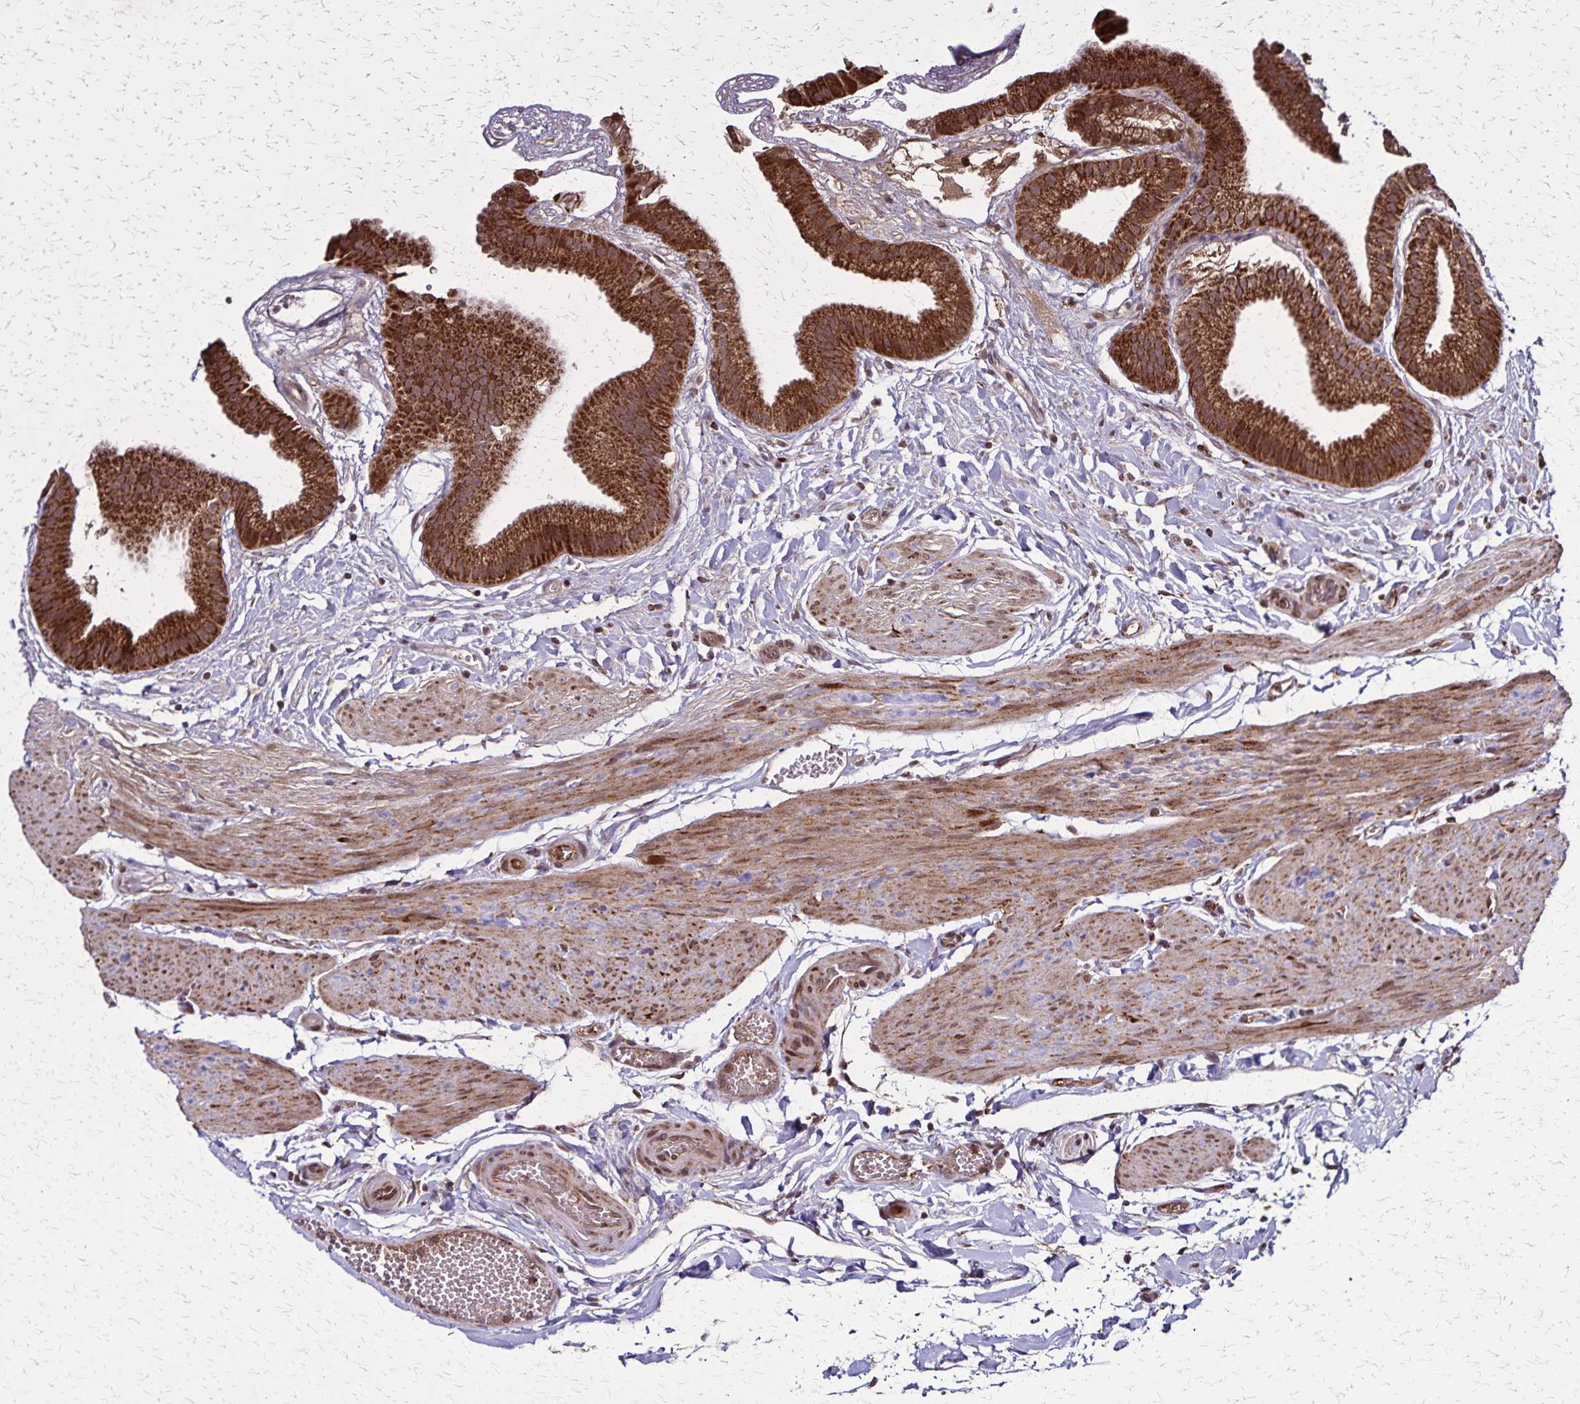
{"staining": {"intensity": "strong", "quantity": ">75%", "location": "cytoplasmic/membranous"}, "tissue": "gallbladder", "cell_type": "Glandular cells", "image_type": "normal", "snomed": [{"axis": "morphology", "description": "Normal tissue, NOS"}, {"axis": "topography", "description": "Gallbladder"}], "caption": "Immunohistochemical staining of benign gallbladder reveals strong cytoplasmic/membranous protein expression in about >75% of glandular cells.", "gene": "NFS1", "patient": {"sex": "female", "age": 63}}